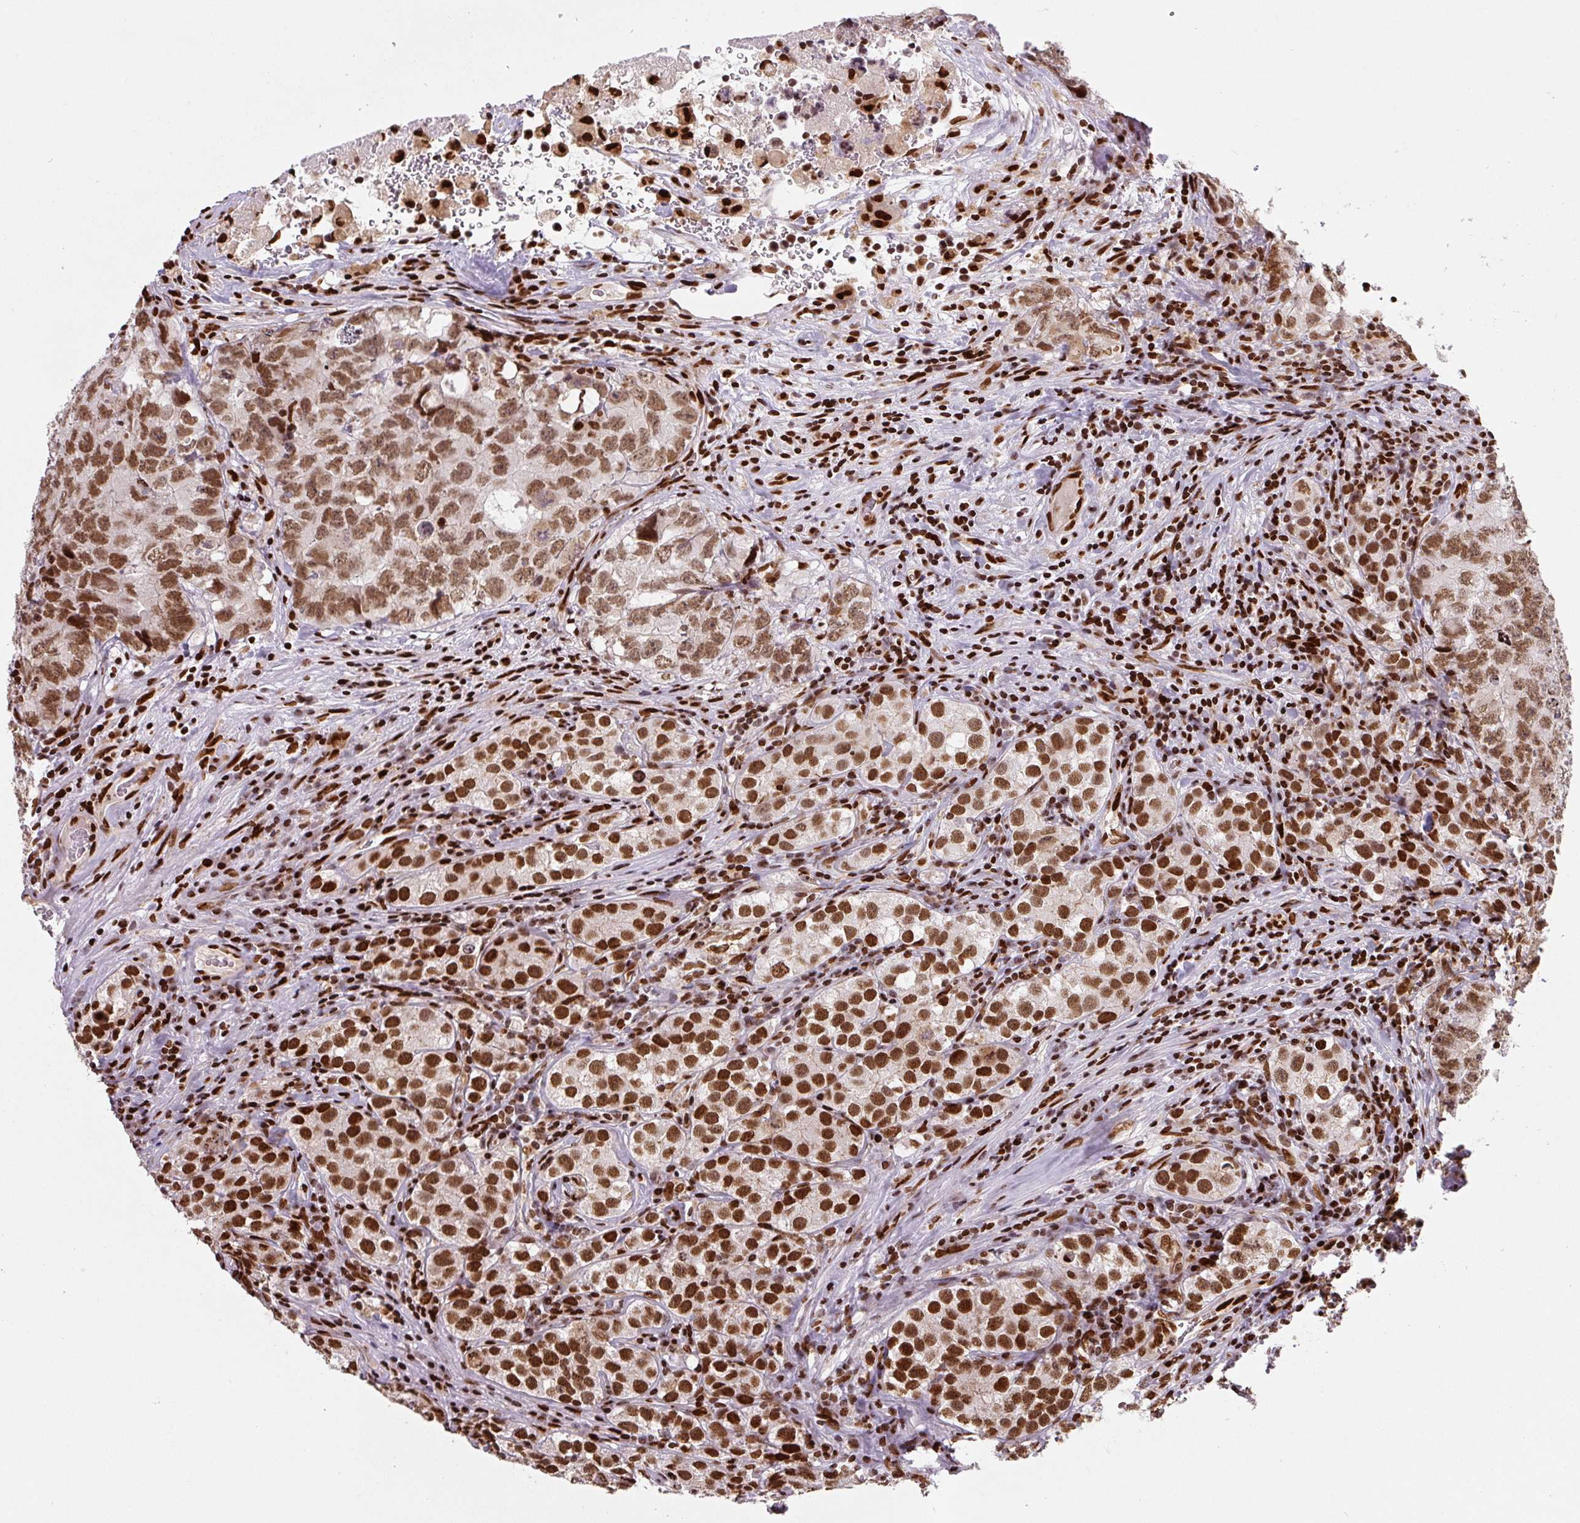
{"staining": {"intensity": "moderate", "quantity": ">75%", "location": "nuclear"}, "tissue": "testis cancer", "cell_type": "Tumor cells", "image_type": "cancer", "snomed": [{"axis": "morphology", "description": "Seminoma, NOS"}, {"axis": "morphology", "description": "Carcinoma, Embryonal, NOS"}, {"axis": "topography", "description": "Testis"}], "caption": "IHC staining of testis cancer (embryonal carcinoma), which demonstrates medium levels of moderate nuclear expression in approximately >75% of tumor cells indicating moderate nuclear protein staining. The staining was performed using DAB (3,3'-diaminobenzidine) (brown) for protein detection and nuclei were counterstained in hematoxylin (blue).", "gene": "PYDC2", "patient": {"sex": "male", "age": 43}}